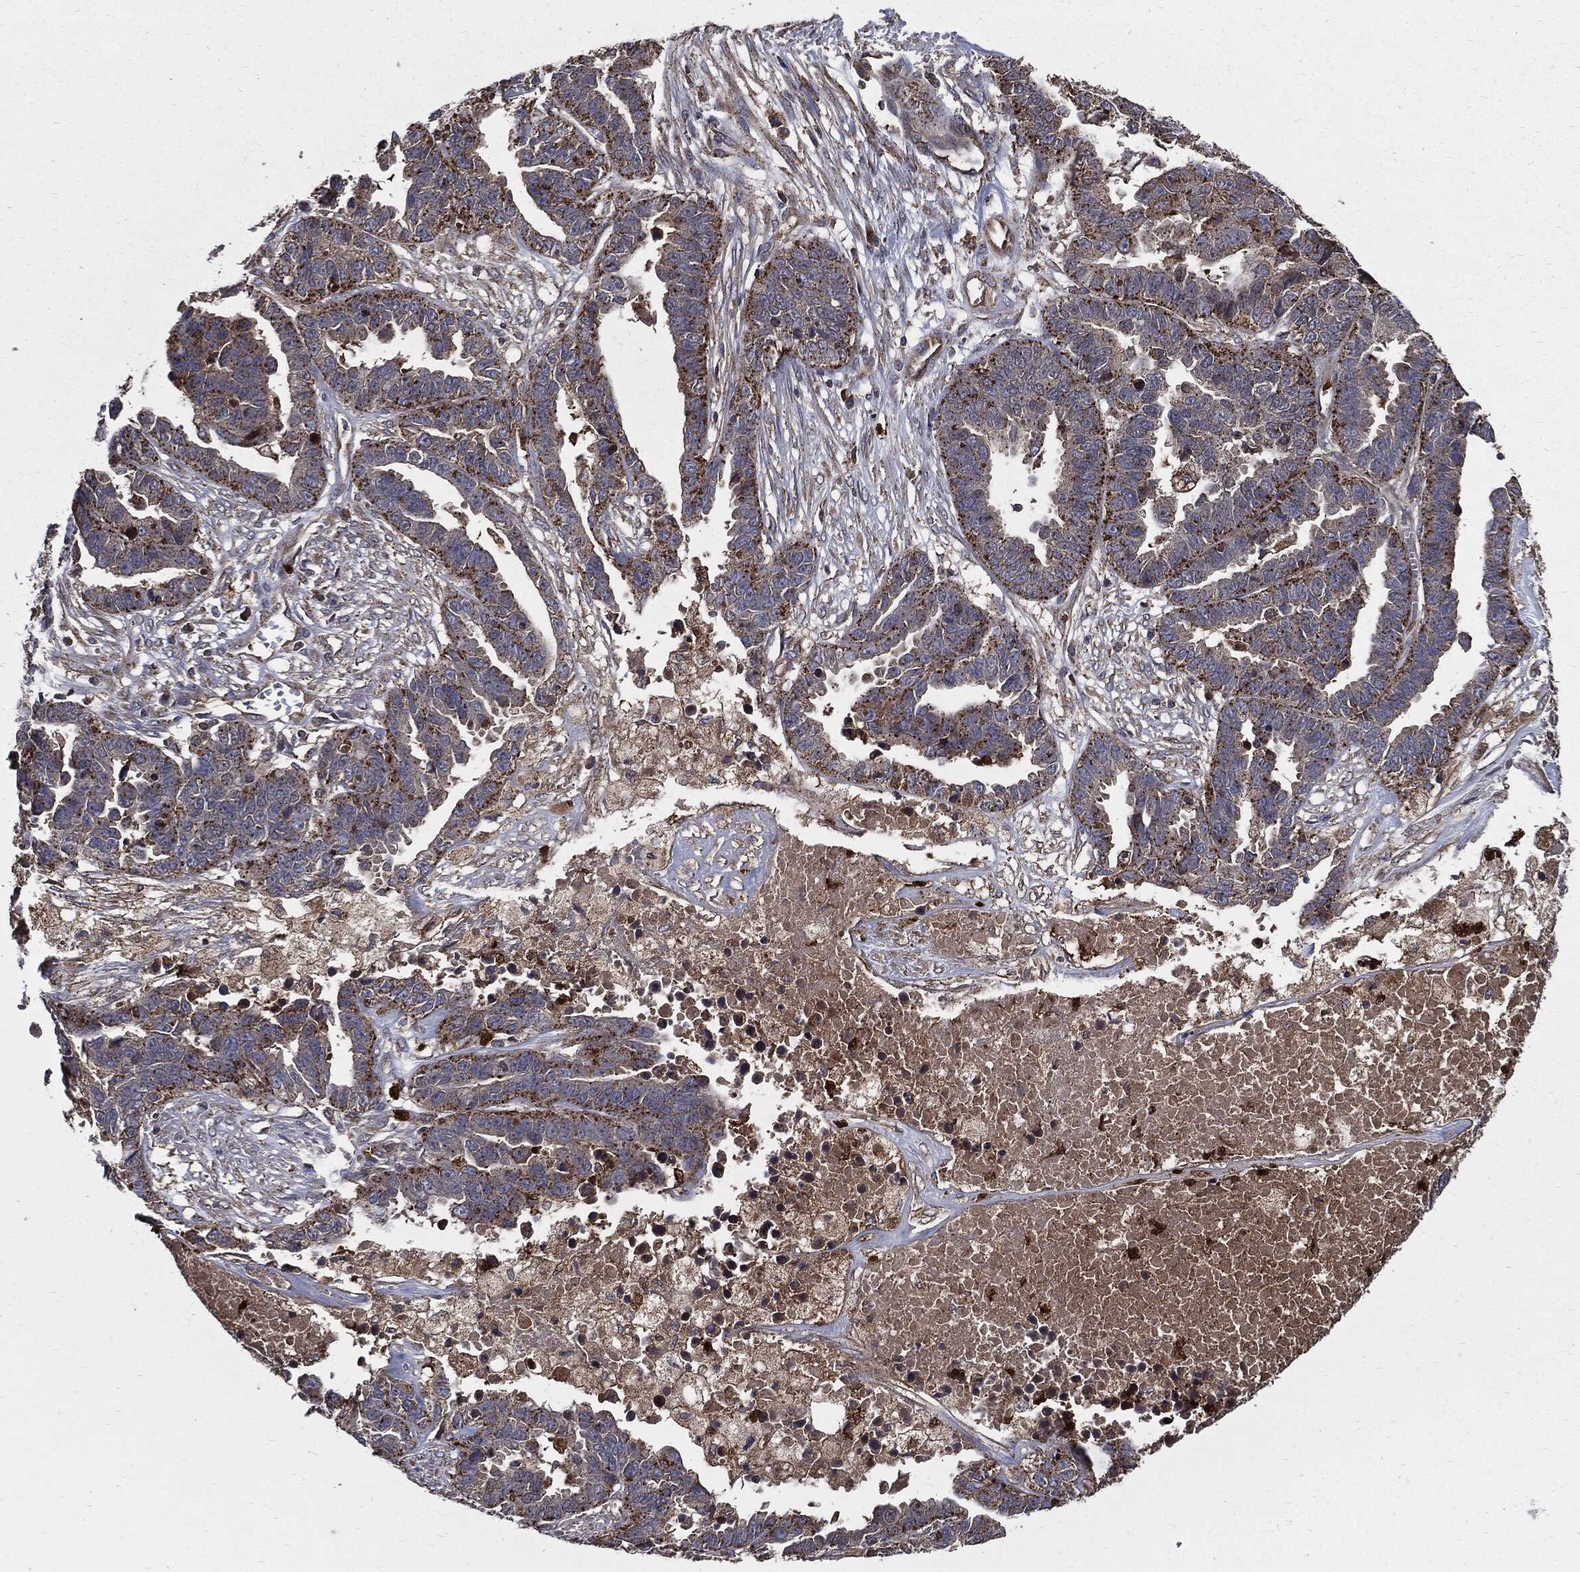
{"staining": {"intensity": "strong", "quantity": ">75%", "location": "cytoplasmic/membranous"}, "tissue": "ovarian cancer", "cell_type": "Tumor cells", "image_type": "cancer", "snomed": [{"axis": "morphology", "description": "Cystadenocarcinoma, serous, NOS"}, {"axis": "topography", "description": "Ovary"}], "caption": "A photomicrograph of human ovarian cancer stained for a protein exhibits strong cytoplasmic/membranous brown staining in tumor cells.", "gene": "PDCD6IP", "patient": {"sex": "female", "age": 87}}